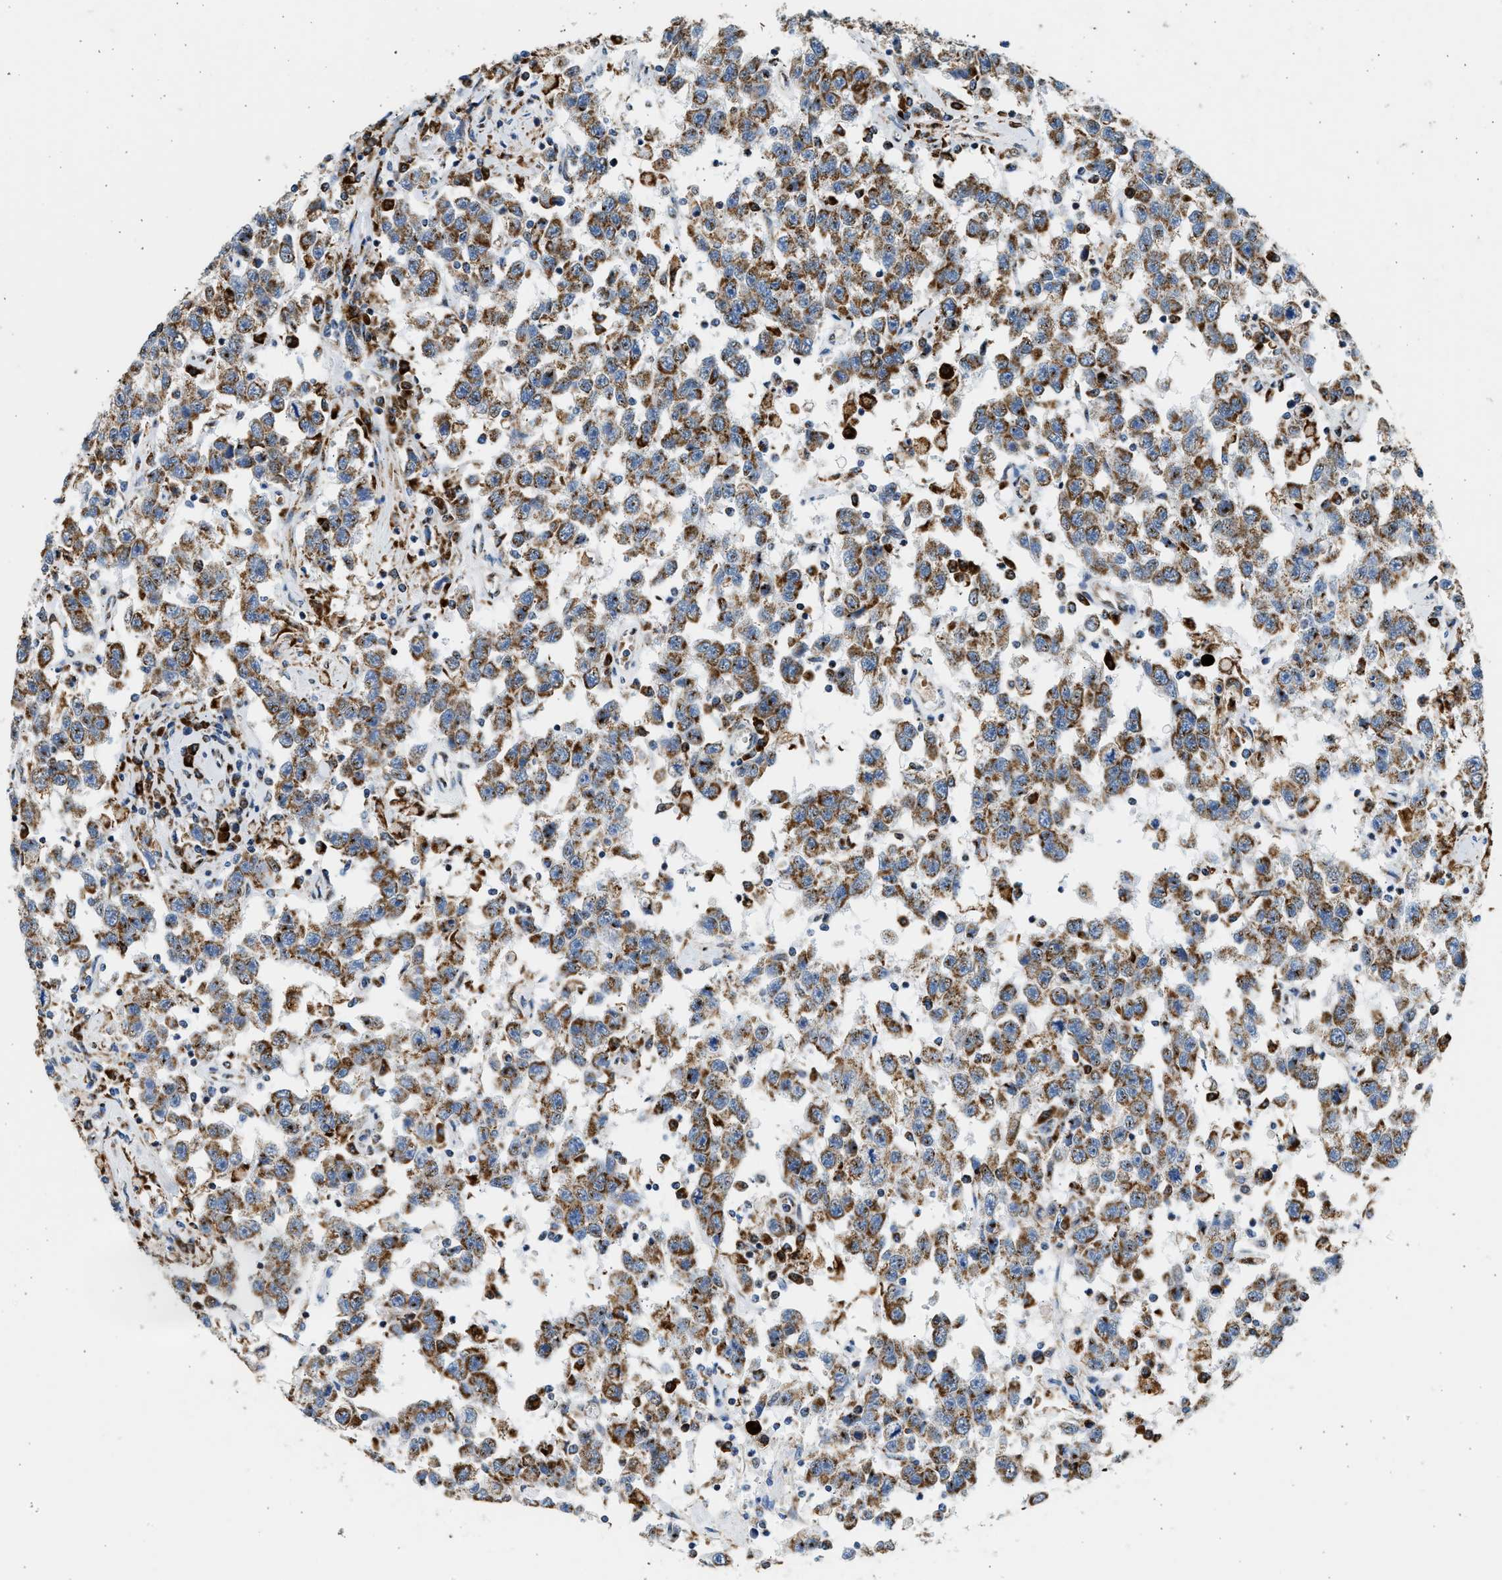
{"staining": {"intensity": "strong", "quantity": ">75%", "location": "cytoplasmic/membranous"}, "tissue": "testis cancer", "cell_type": "Tumor cells", "image_type": "cancer", "snomed": [{"axis": "morphology", "description": "Seminoma, NOS"}, {"axis": "topography", "description": "Testis"}], "caption": "An IHC image of neoplastic tissue is shown. Protein staining in brown highlights strong cytoplasmic/membranous positivity in testis cancer (seminoma) within tumor cells.", "gene": "KCNMB3", "patient": {"sex": "male", "age": 41}}